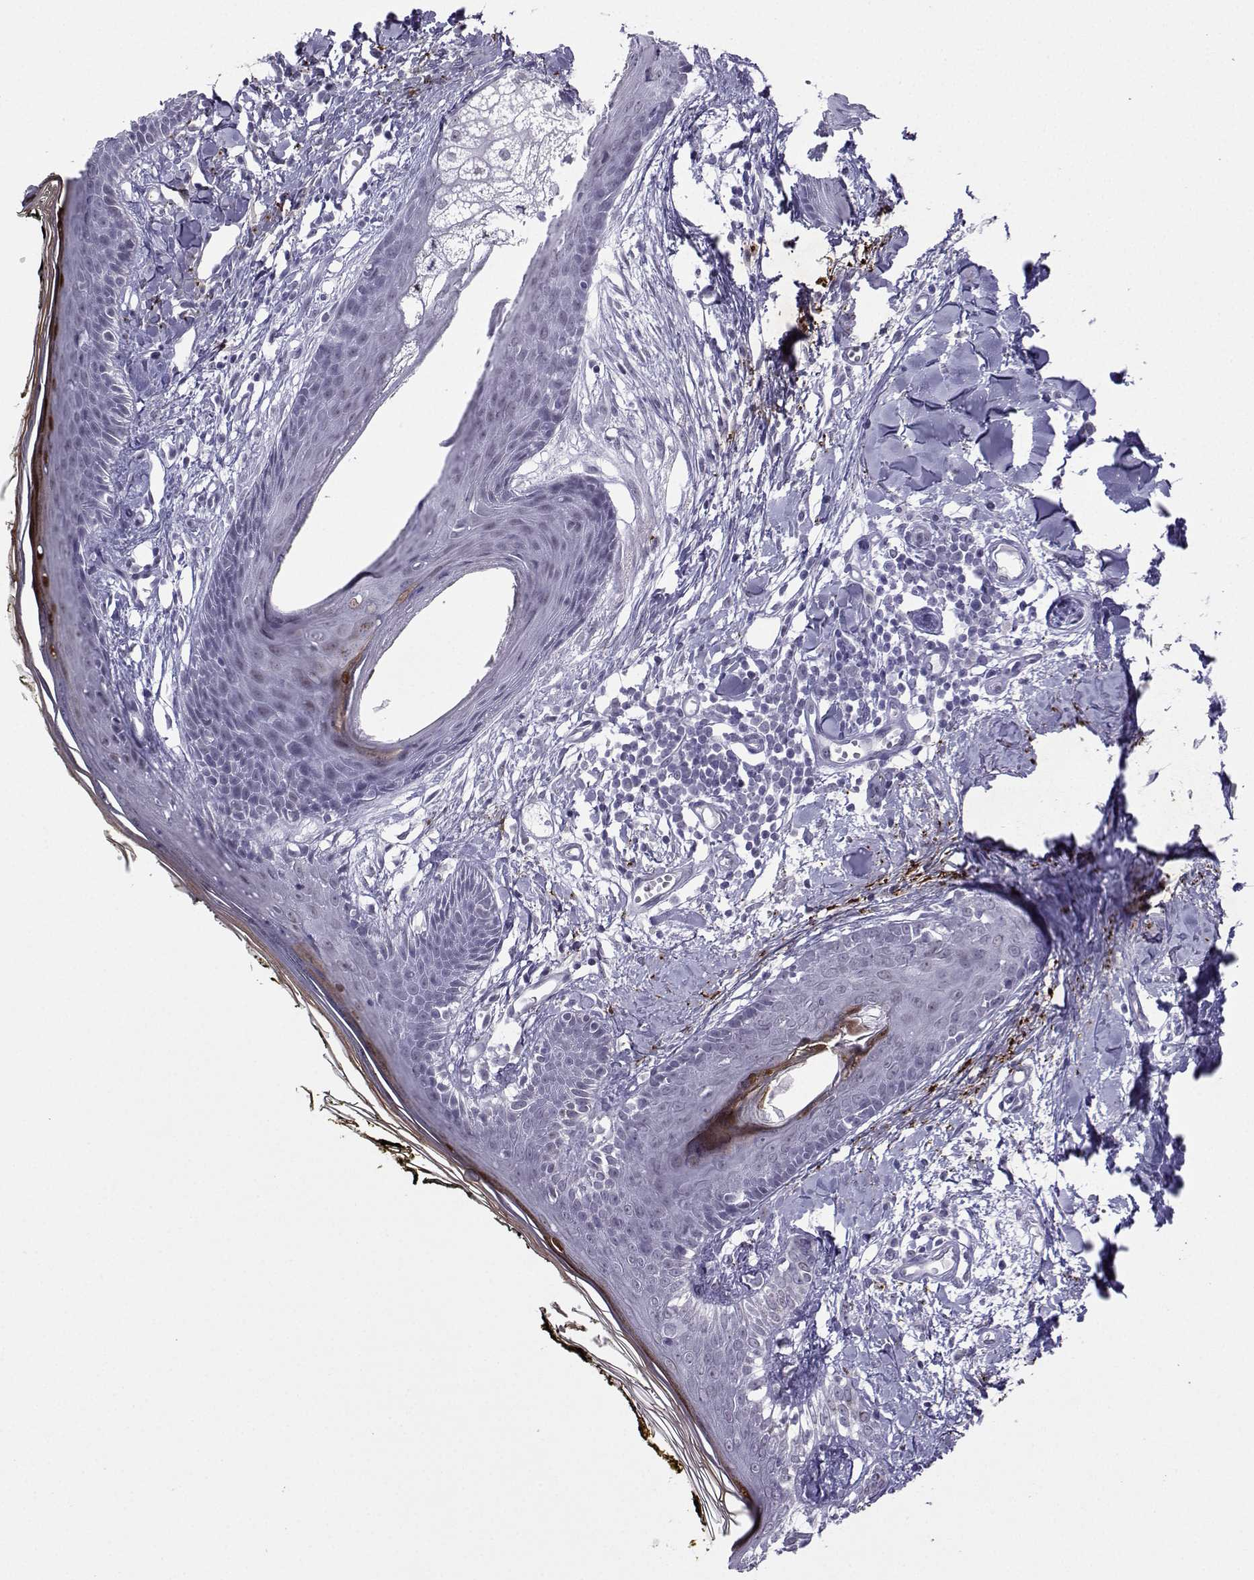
{"staining": {"intensity": "negative", "quantity": "none", "location": "none"}, "tissue": "skin", "cell_type": "Fibroblasts", "image_type": "normal", "snomed": [{"axis": "morphology", "description": "Normal tissue, NOS"}, {"axis": "topography", "description": "Skin"}], "caption": "Immunohistochemistry of normal skin reveals no positivity in fibroblasts.", "gene": "LORICRIN", "patient": {"sex": "male", "age": 76}}